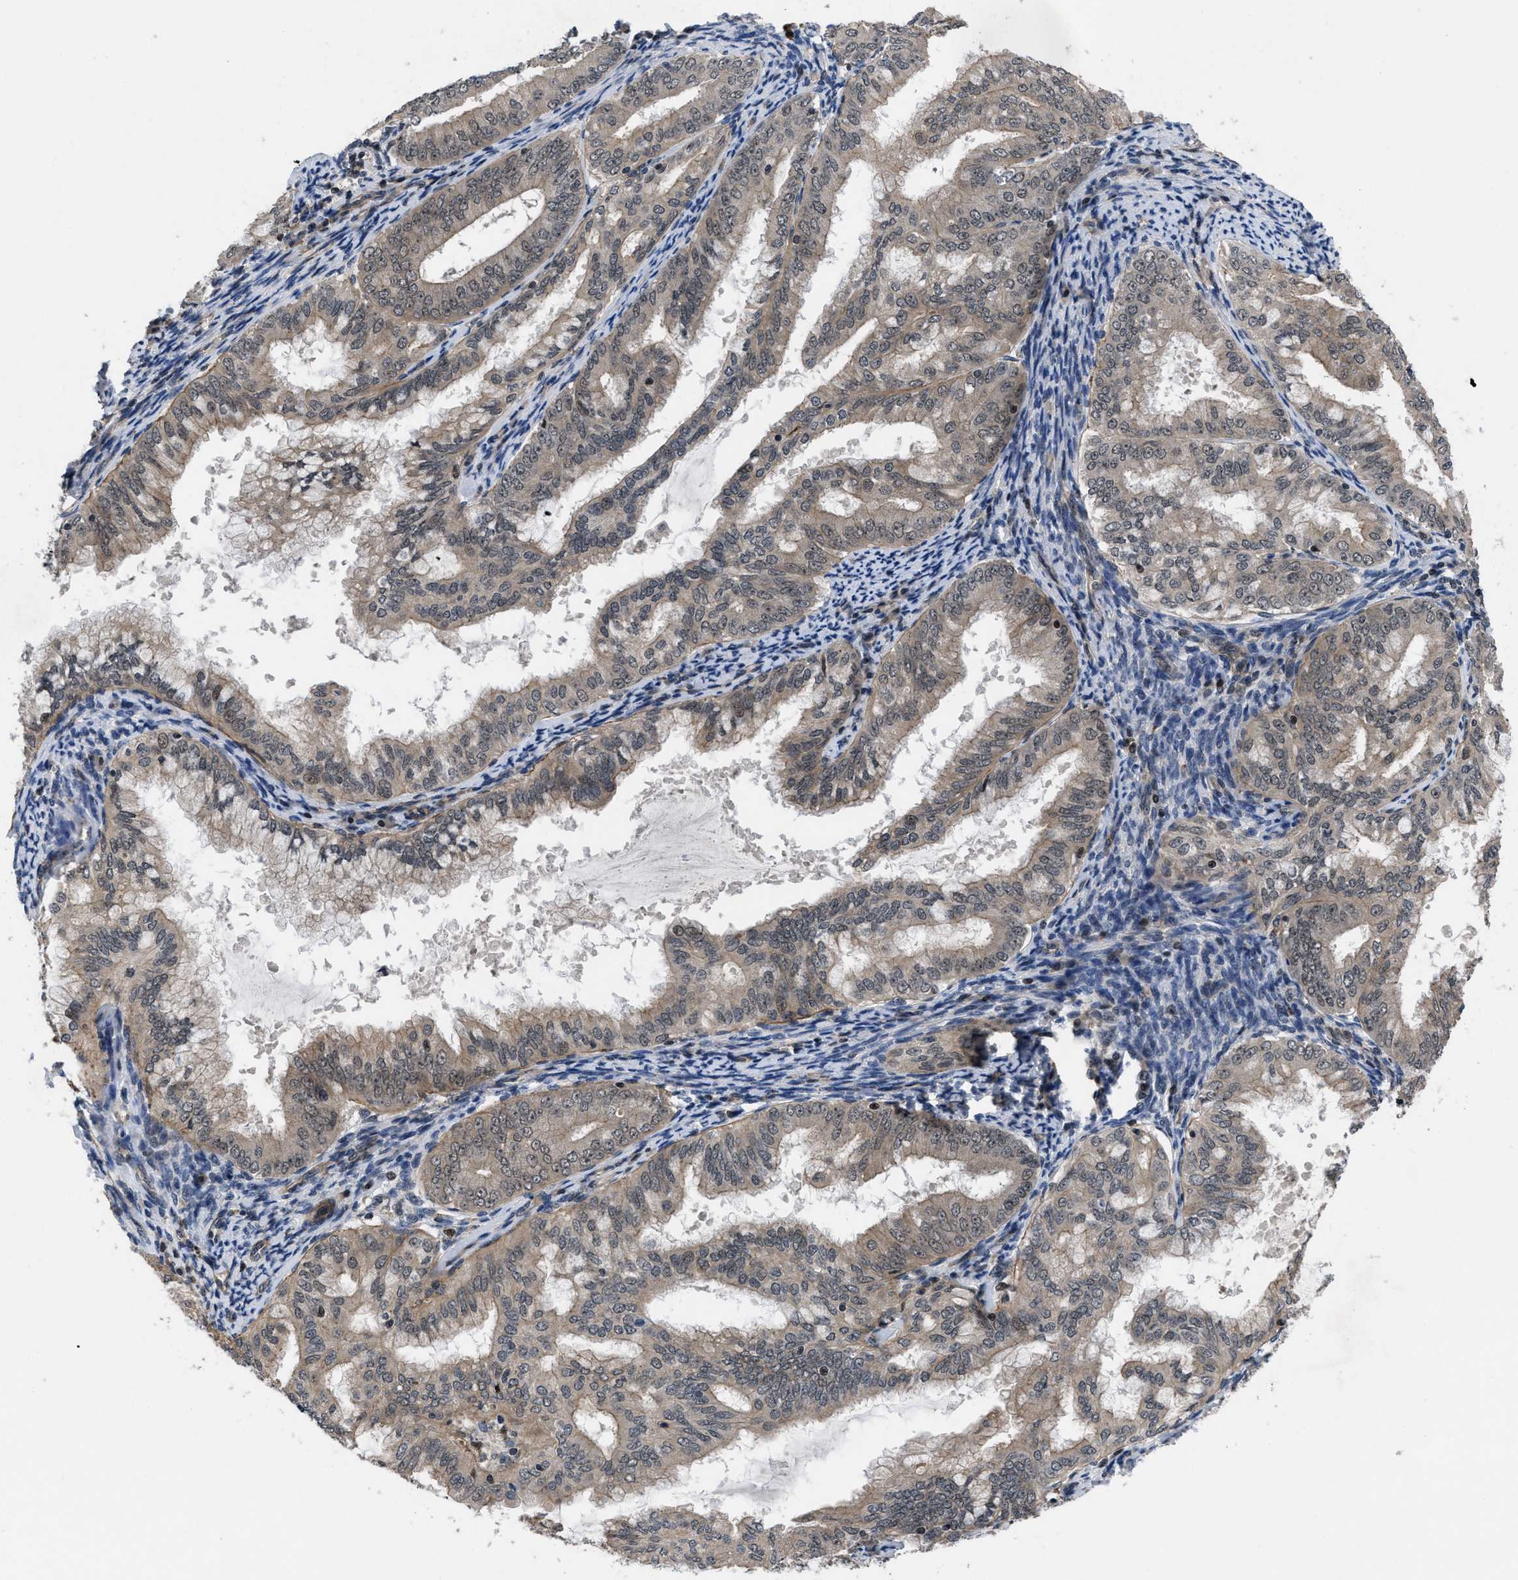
{"staining": {"intensity": "weak", "quantity": ">75%", "location": "cytoplasmic/membranous"}, "tissue": "endometrial cancer", "cell_type": "Tumor cells", "image_type": "cancer", "snomed": [{"axis": "morphology", "description": "Adenocarcinoma, NOS"}, {"axis": "topography", "description": "Endometrium"}], "caption": "Endometrial cancer was stained to show a protein in brown. There is low levels of weak cytoplasmic/membranous positivity in approximately >75% of tumor cells.", "gene": "DNAJC14", "patient": {"sex": "female", "age": 63}}